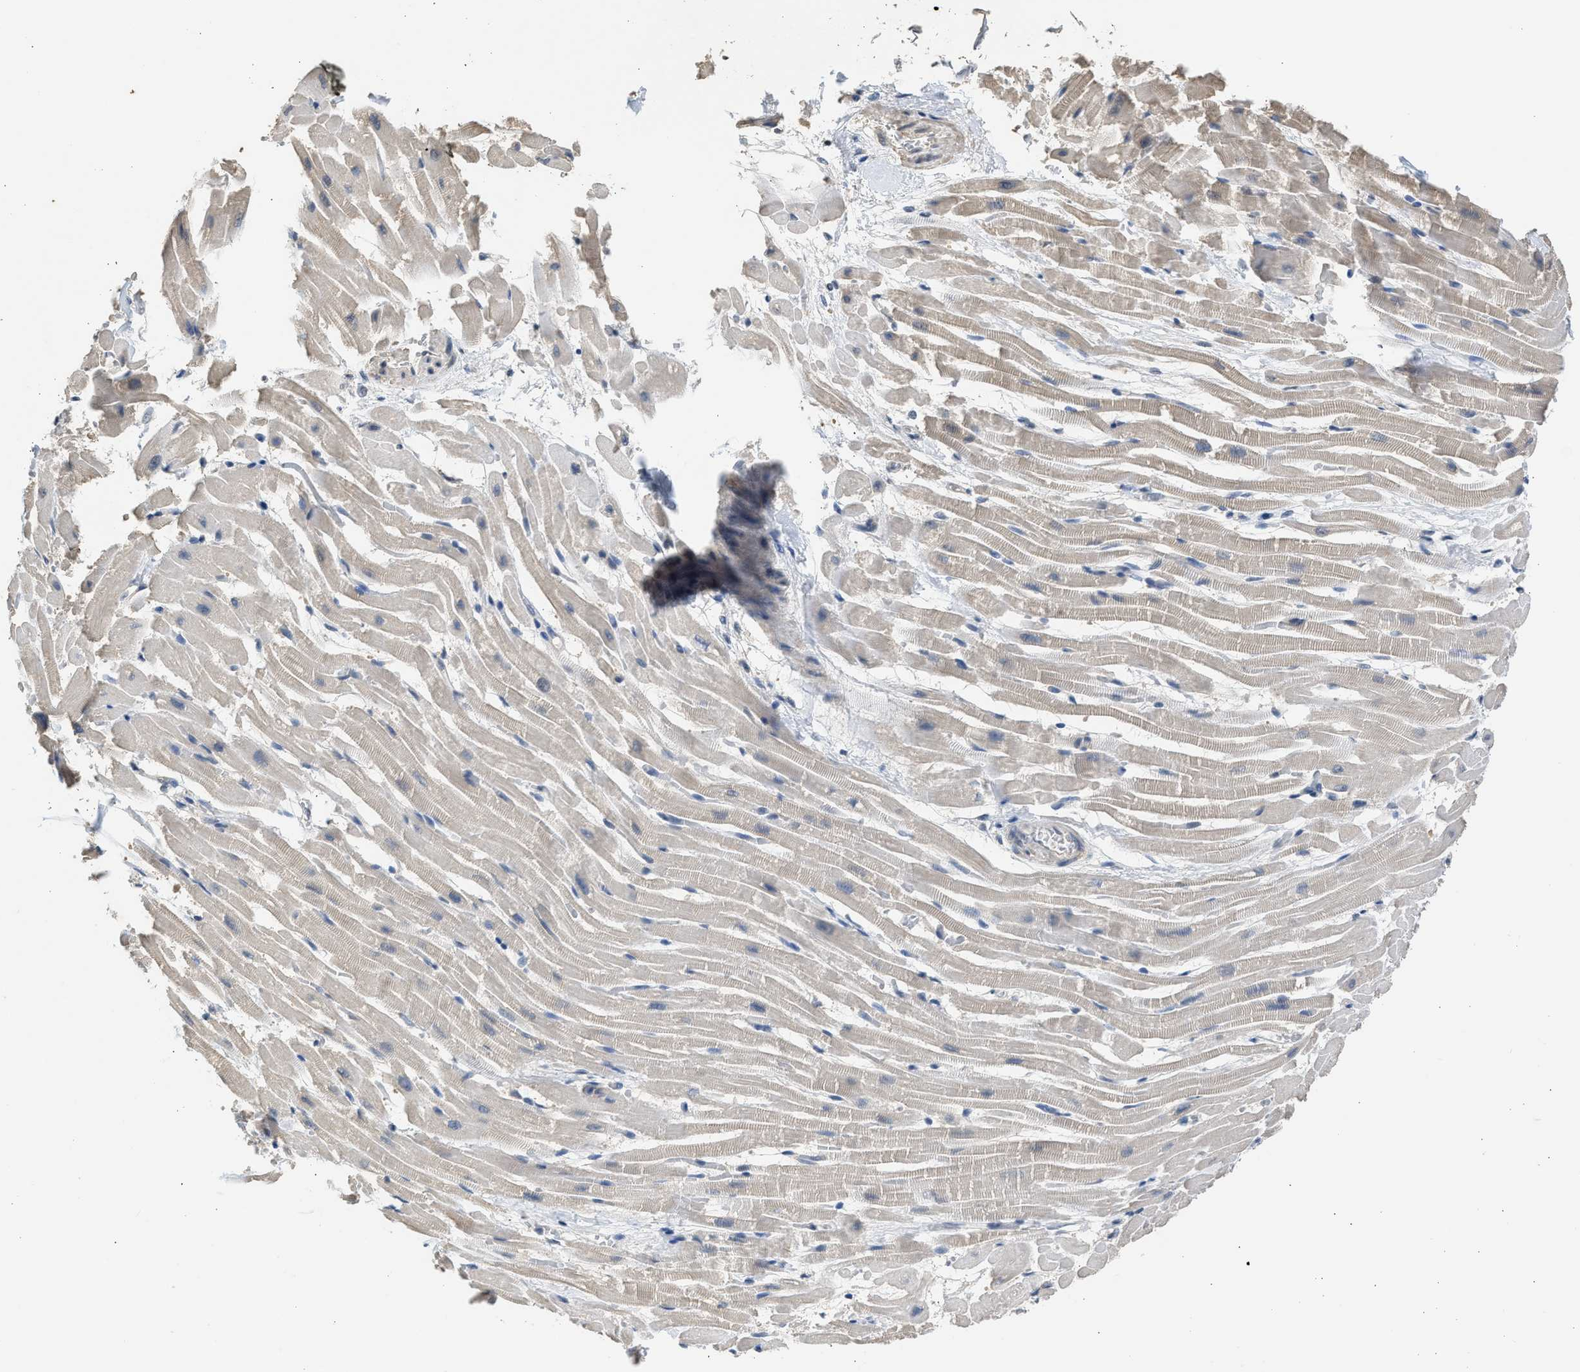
{"staining": {"intensity": "negative", "quantity": "none", "location": "none"}, "tissue": "heart muscle", "cell_type": "Cardiomyocytes", "image_type": "normal", "snomed": [{"axis": "morphology", "description": "Normal tissue, NOS"}, {"axis": "topography", "description": "Heart"}], "caption": "Immunohistochemical staining of normal heart muscle demonstrates no significant staining in cardiomyocytes. Nuclei are stained in blue.", "gene": "SULT2A1", "patient": {"sex": "male", "age": 45}}